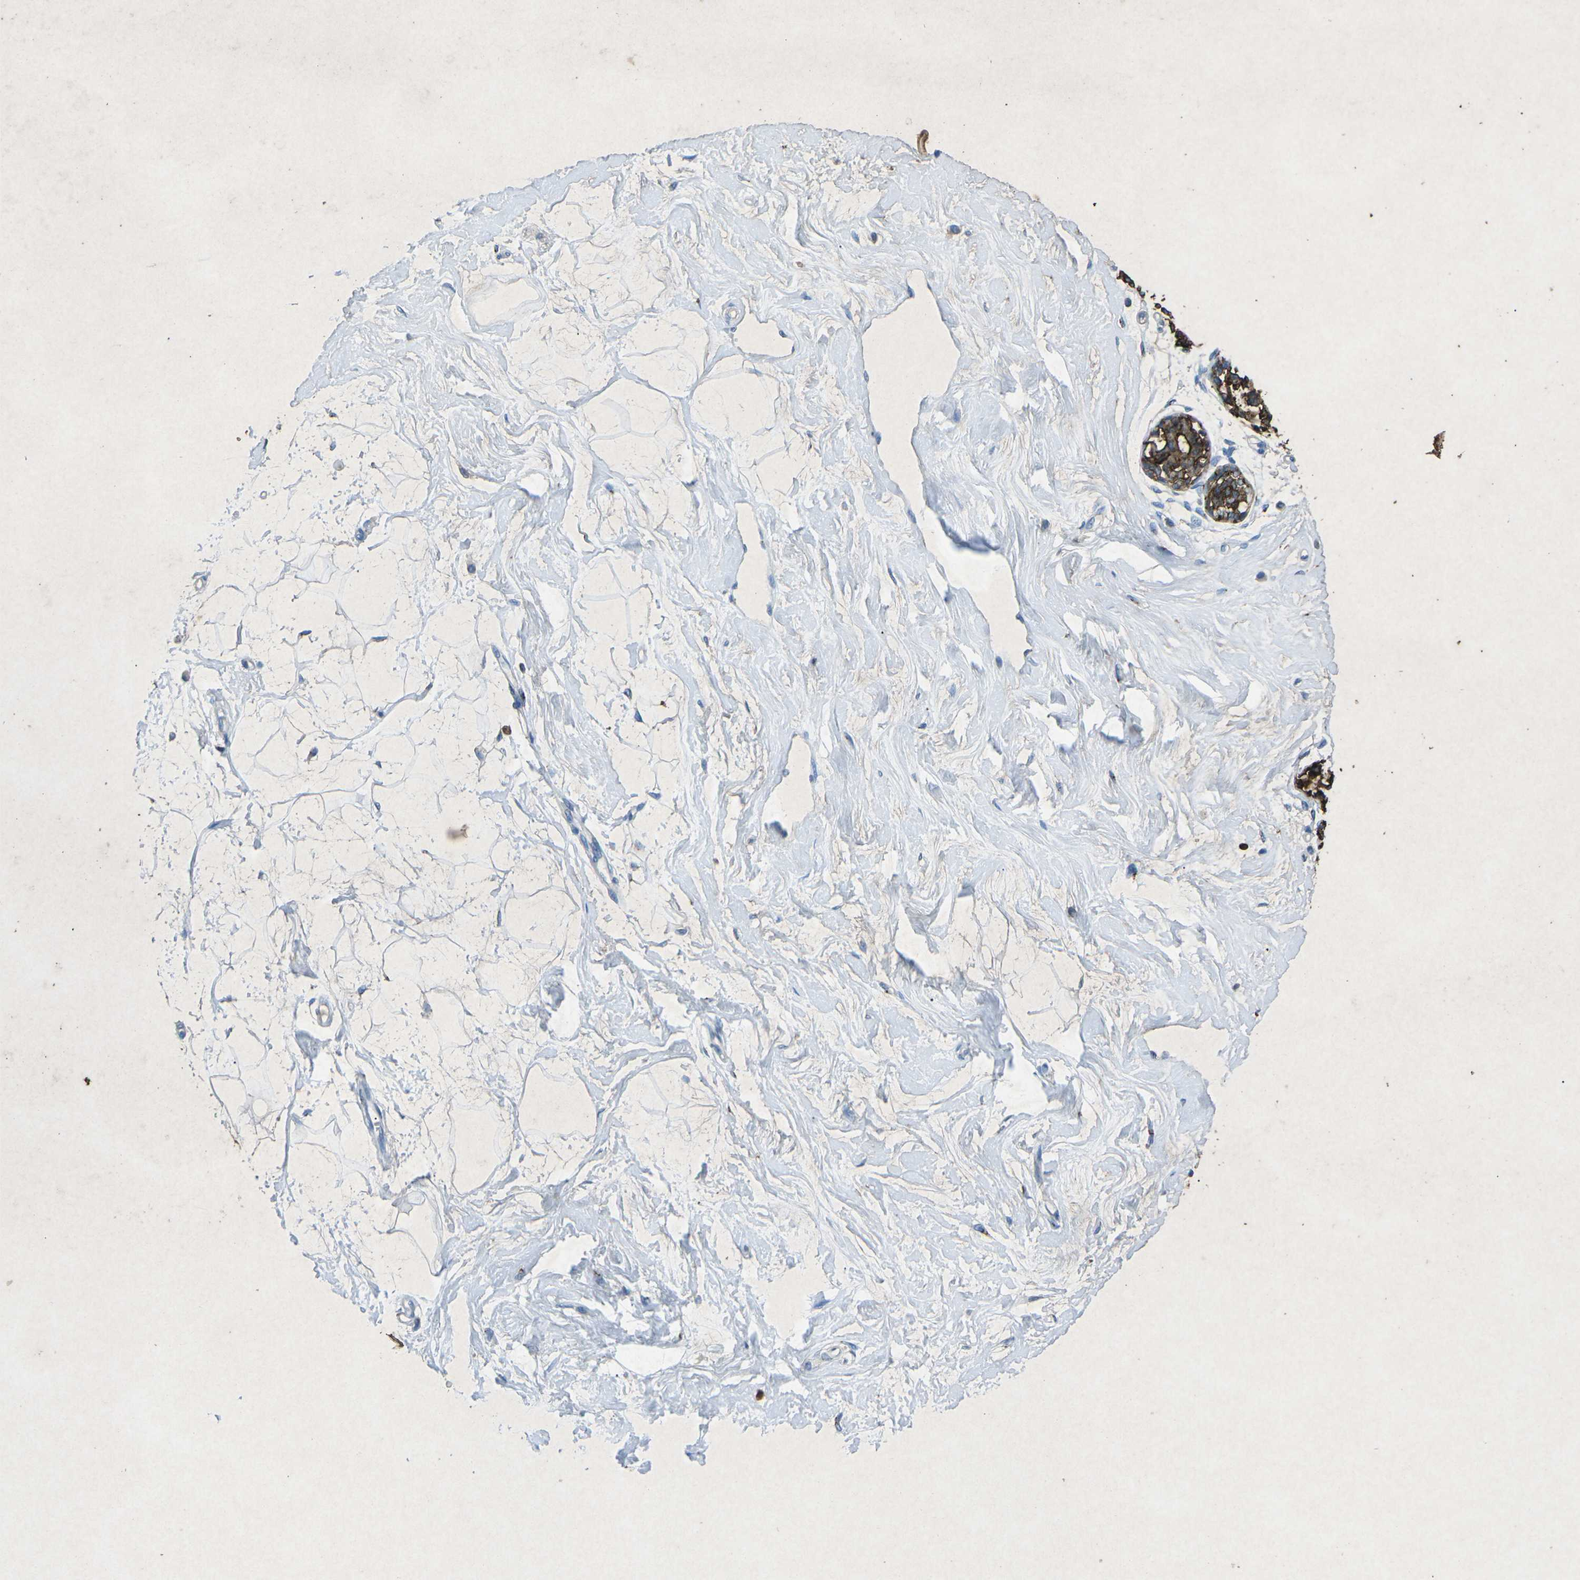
{"staining": {"intensity": "negative", "quantity": "none", "location": "none"}, "tissue": "breast", "cell_type": "Adipocytes", "image_type": "normal", "snomed": [{"axis": "morphology", "description": "Normal tissue, NOS"}, {"axis": "topography", "description": "Breast"}], "caption": "Adipocytes are negative for brown protein staining in benign breast. The staining is performed using DAB (3,3'-diaminobenzidine) brown chromogen with nuclei counter-stained in using hematoxylin.", "gene": "CTAGE1", "patient": {"sex": "female", "age": 45}}